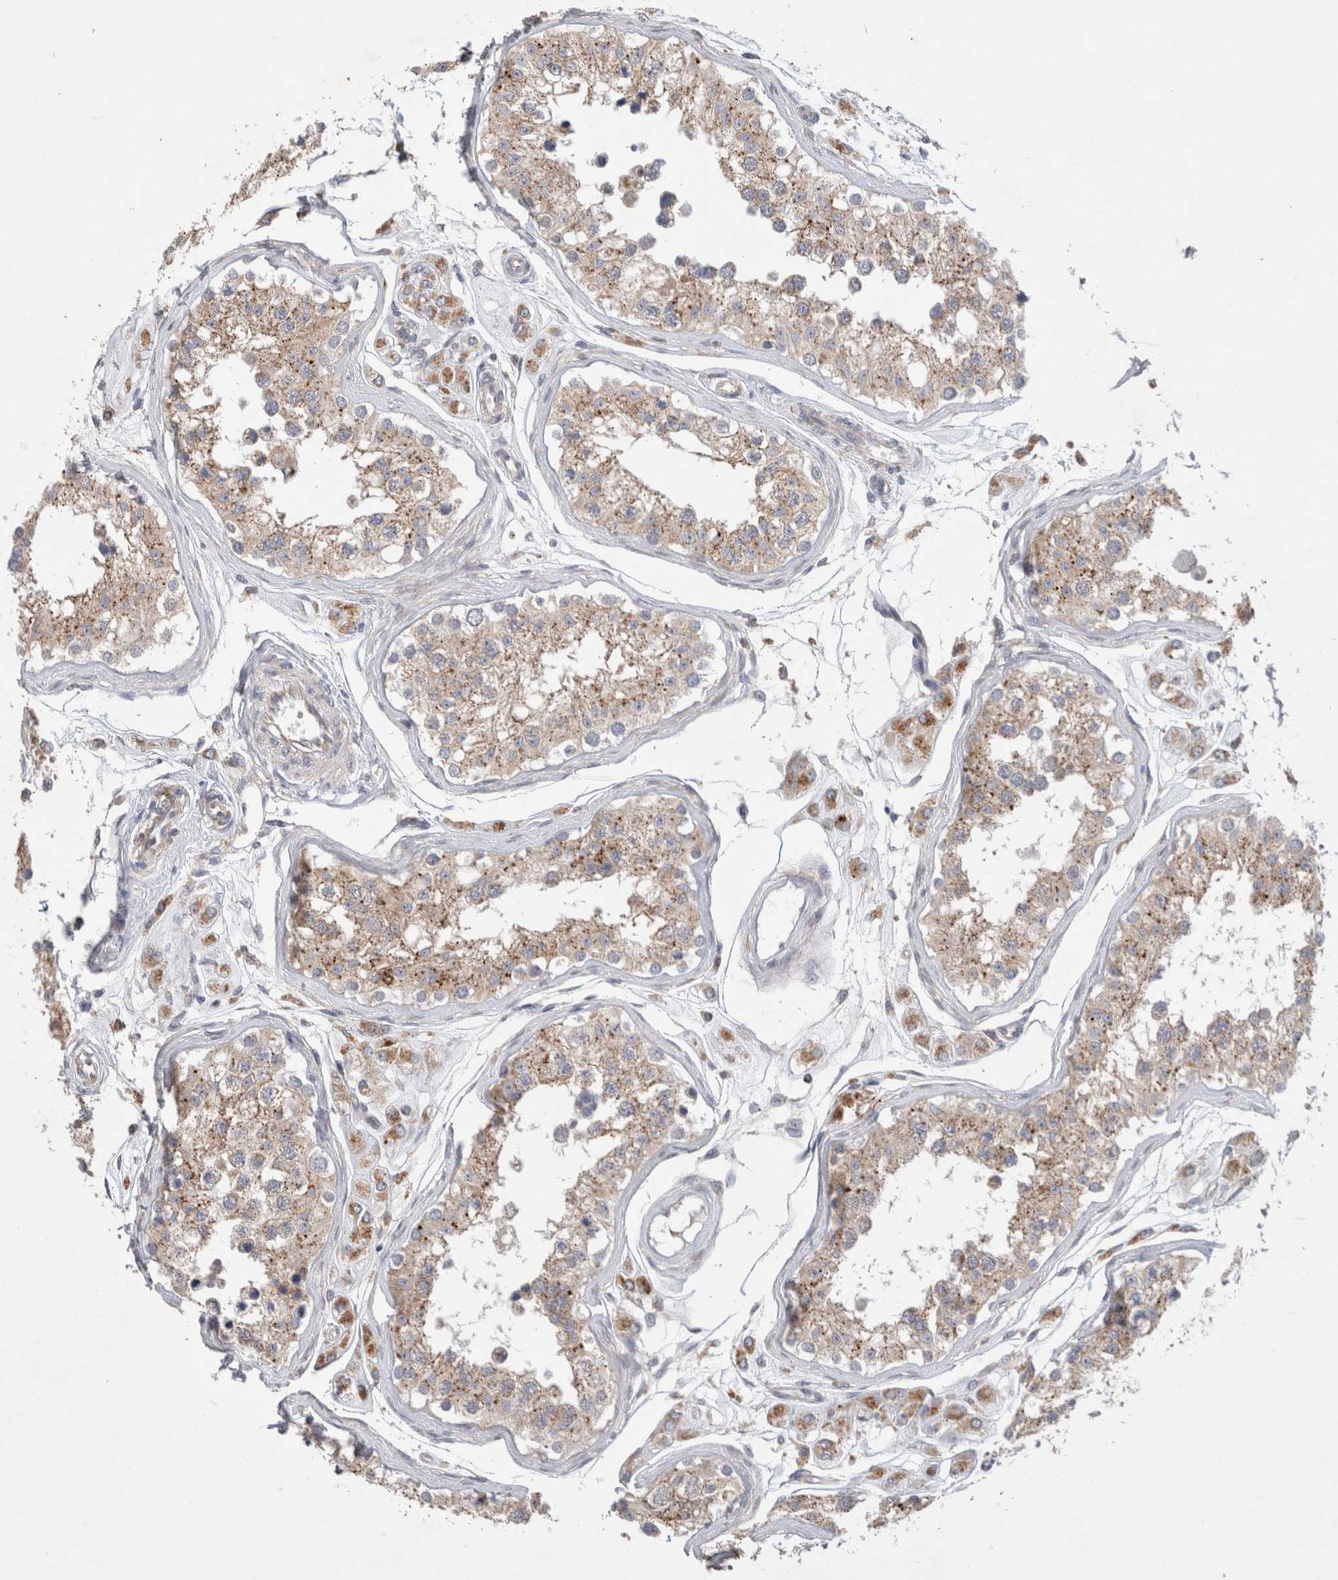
{"staining": {"intensity": "weak", "quantity": ">75%", "location": "cytoplasmic/membranous"}, "tissue": "testis", "cell_type": "Cells in seminiferous ducts", "image_type": "normal", "snomed": [{"axis": "morphology", "description": "Normal tissue, NOS"}, {"axis": "morphology", "description": "Adenocarcinoma, metastatic, NOS"}, {"axis": "topography", "description": "Testis"}], "caption": "The histopathology image demonstrates staining of unremarkable testis, revealing weak cytoplasmic/membranous protein positivity (brown color) within cells in seminiferous ducts. Nuclei are stained in blue.", "gene": "TBC1D16", "patient": {"sex": "male", "age": 26}}